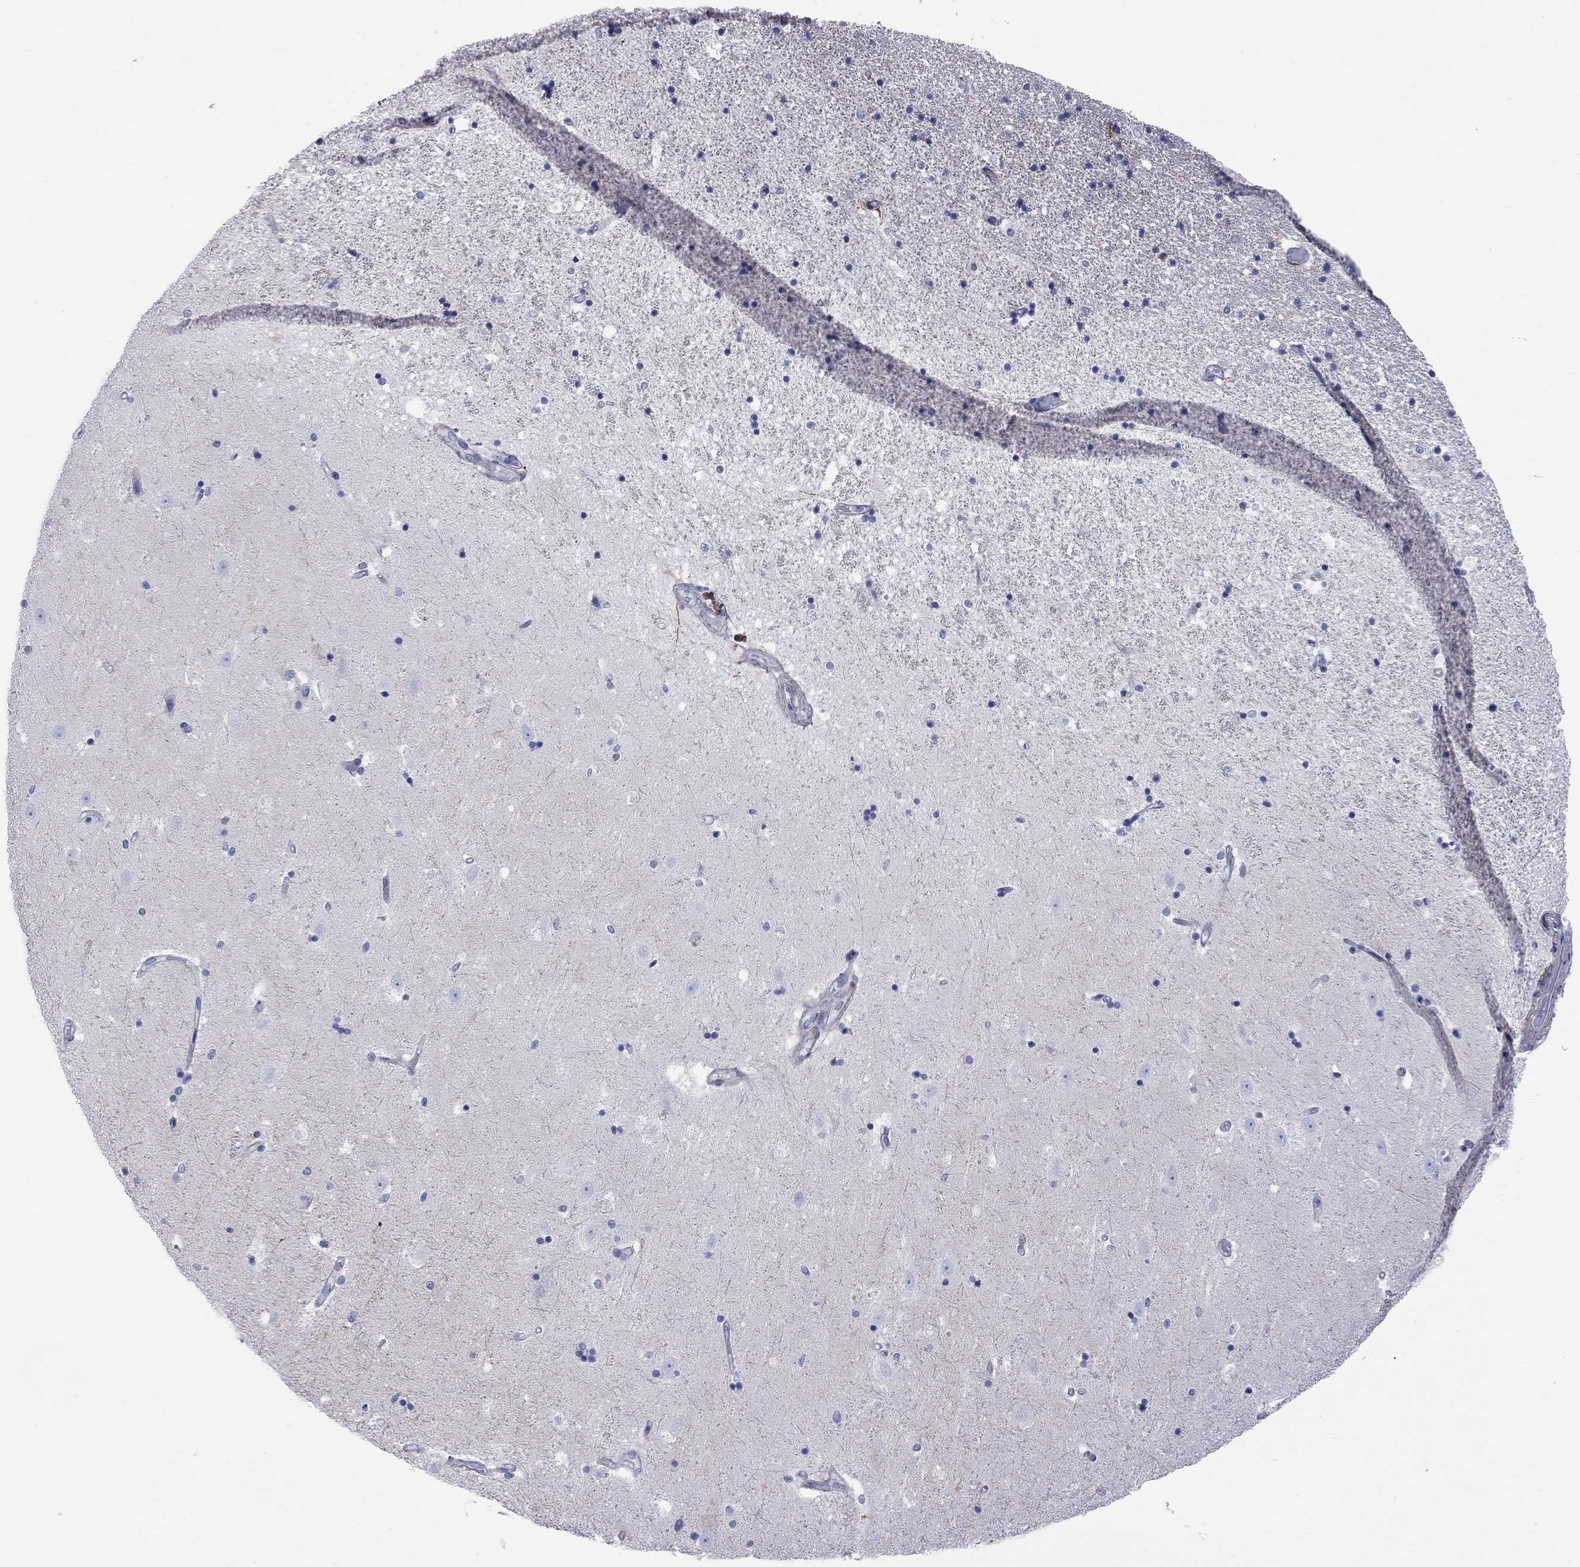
{"staining": {"intensity": "weak", "quantity": "<25%", "location": "cytoplasmic/membranous"}, "tissue": "hippocampus", "cell_type": "Glial cells", "image_type": "normal", "snomed": [{"axis": "morphology", "description": "Normal tissue, NOS"}, {"axis": "topography", "description": "Hippocampus"}], "caption": "The image reveals no staining of glial cells in normal hippocampus.", "gene": "S100A3", "patient": {"sex": "male", "age": 49}}